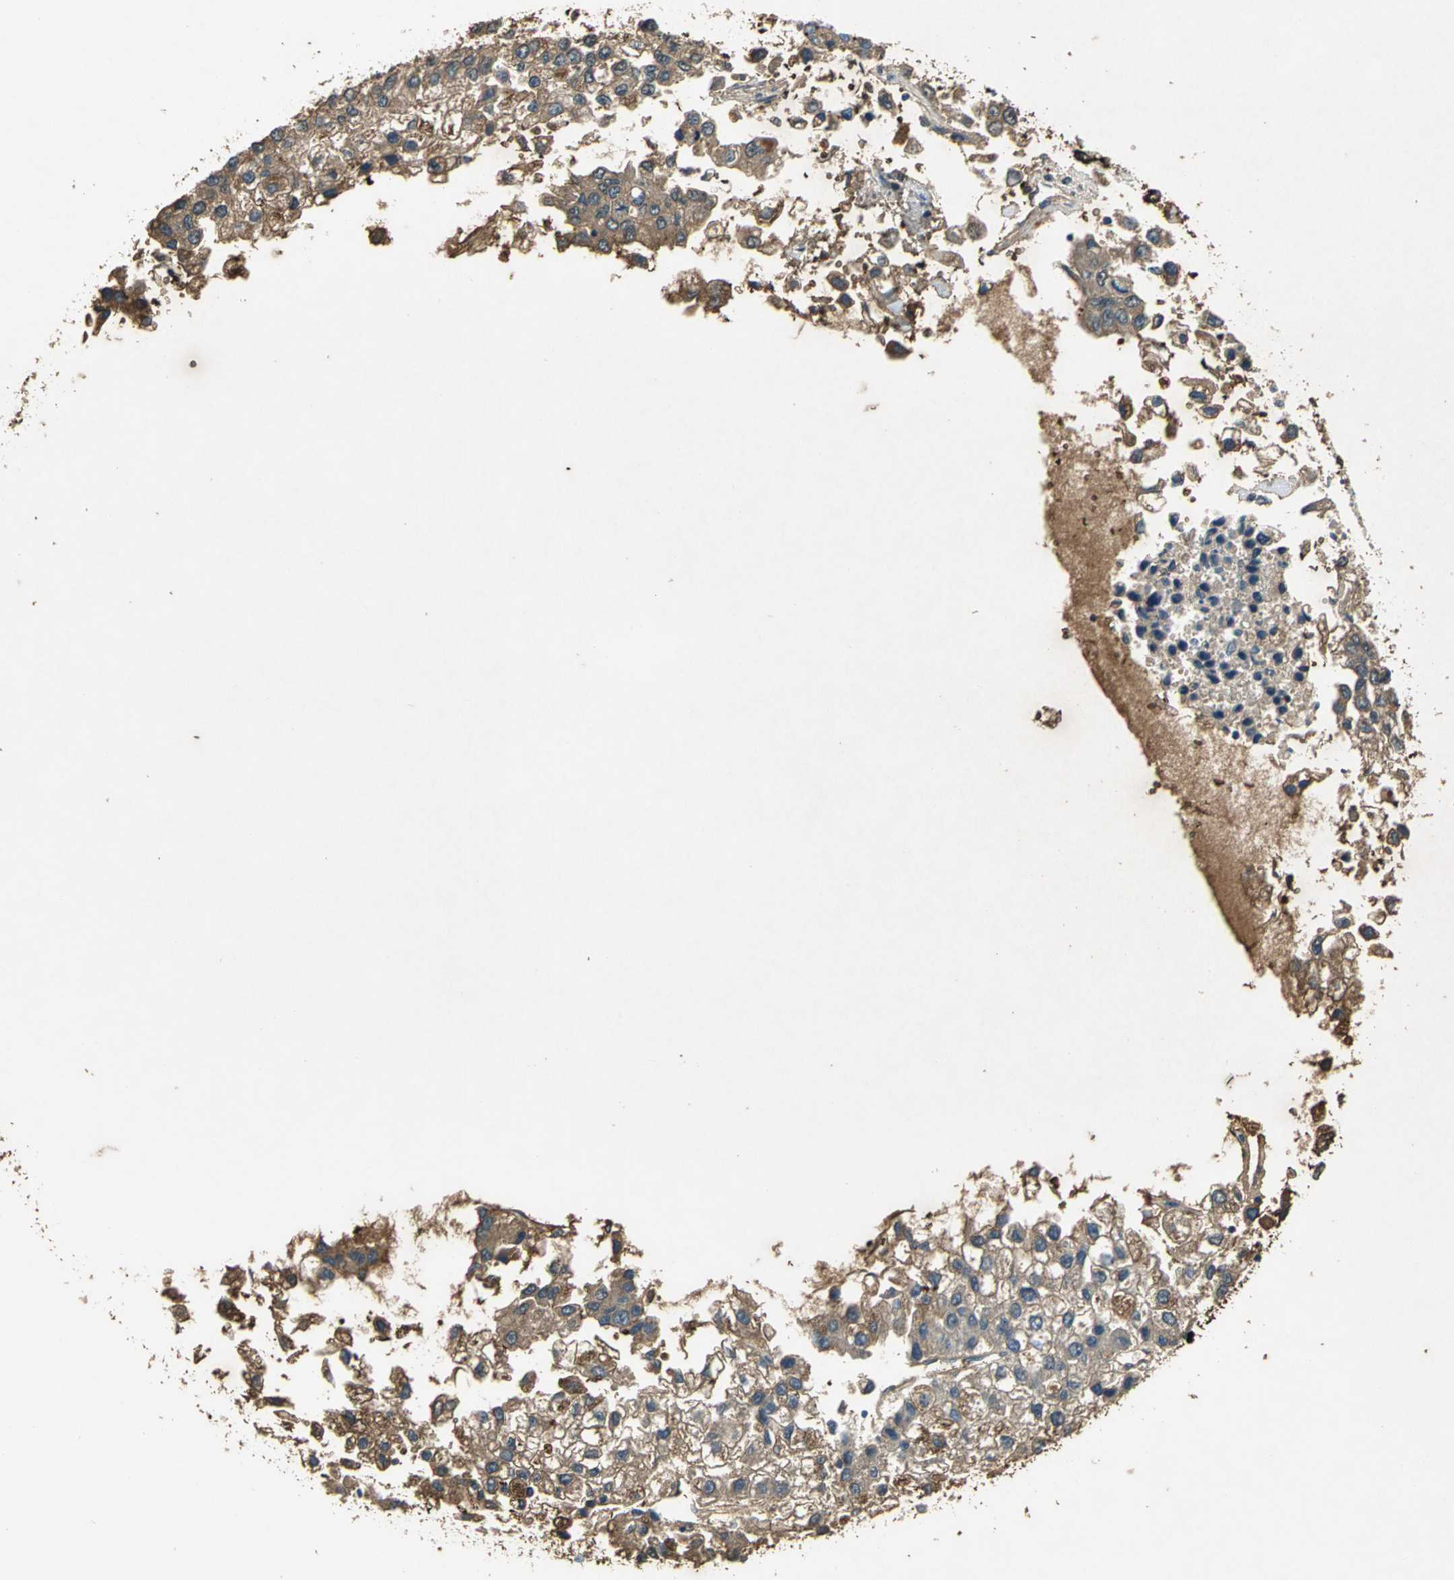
{"staining": {"intensity": "strong", "quantity": ">75%", "location": "cytoplasmic/membranous"}, "tissue": "liver cancer", "cell_type": "Tumor cells", "image_type": "cancer", "snomed": [{"axis": "morphology", "description": "Carcinoma, Hepatocellular, NOS"}, {"axis": "topography", "description": "Liver"}], "caption": "Brown immunohistochemical staining in human liver cancer shows strong cytoplasmic/membranous staining in approximately >75% of tumor cells.", "gene": "TREM1", "patient": {"sex": "female", "age": 66}}